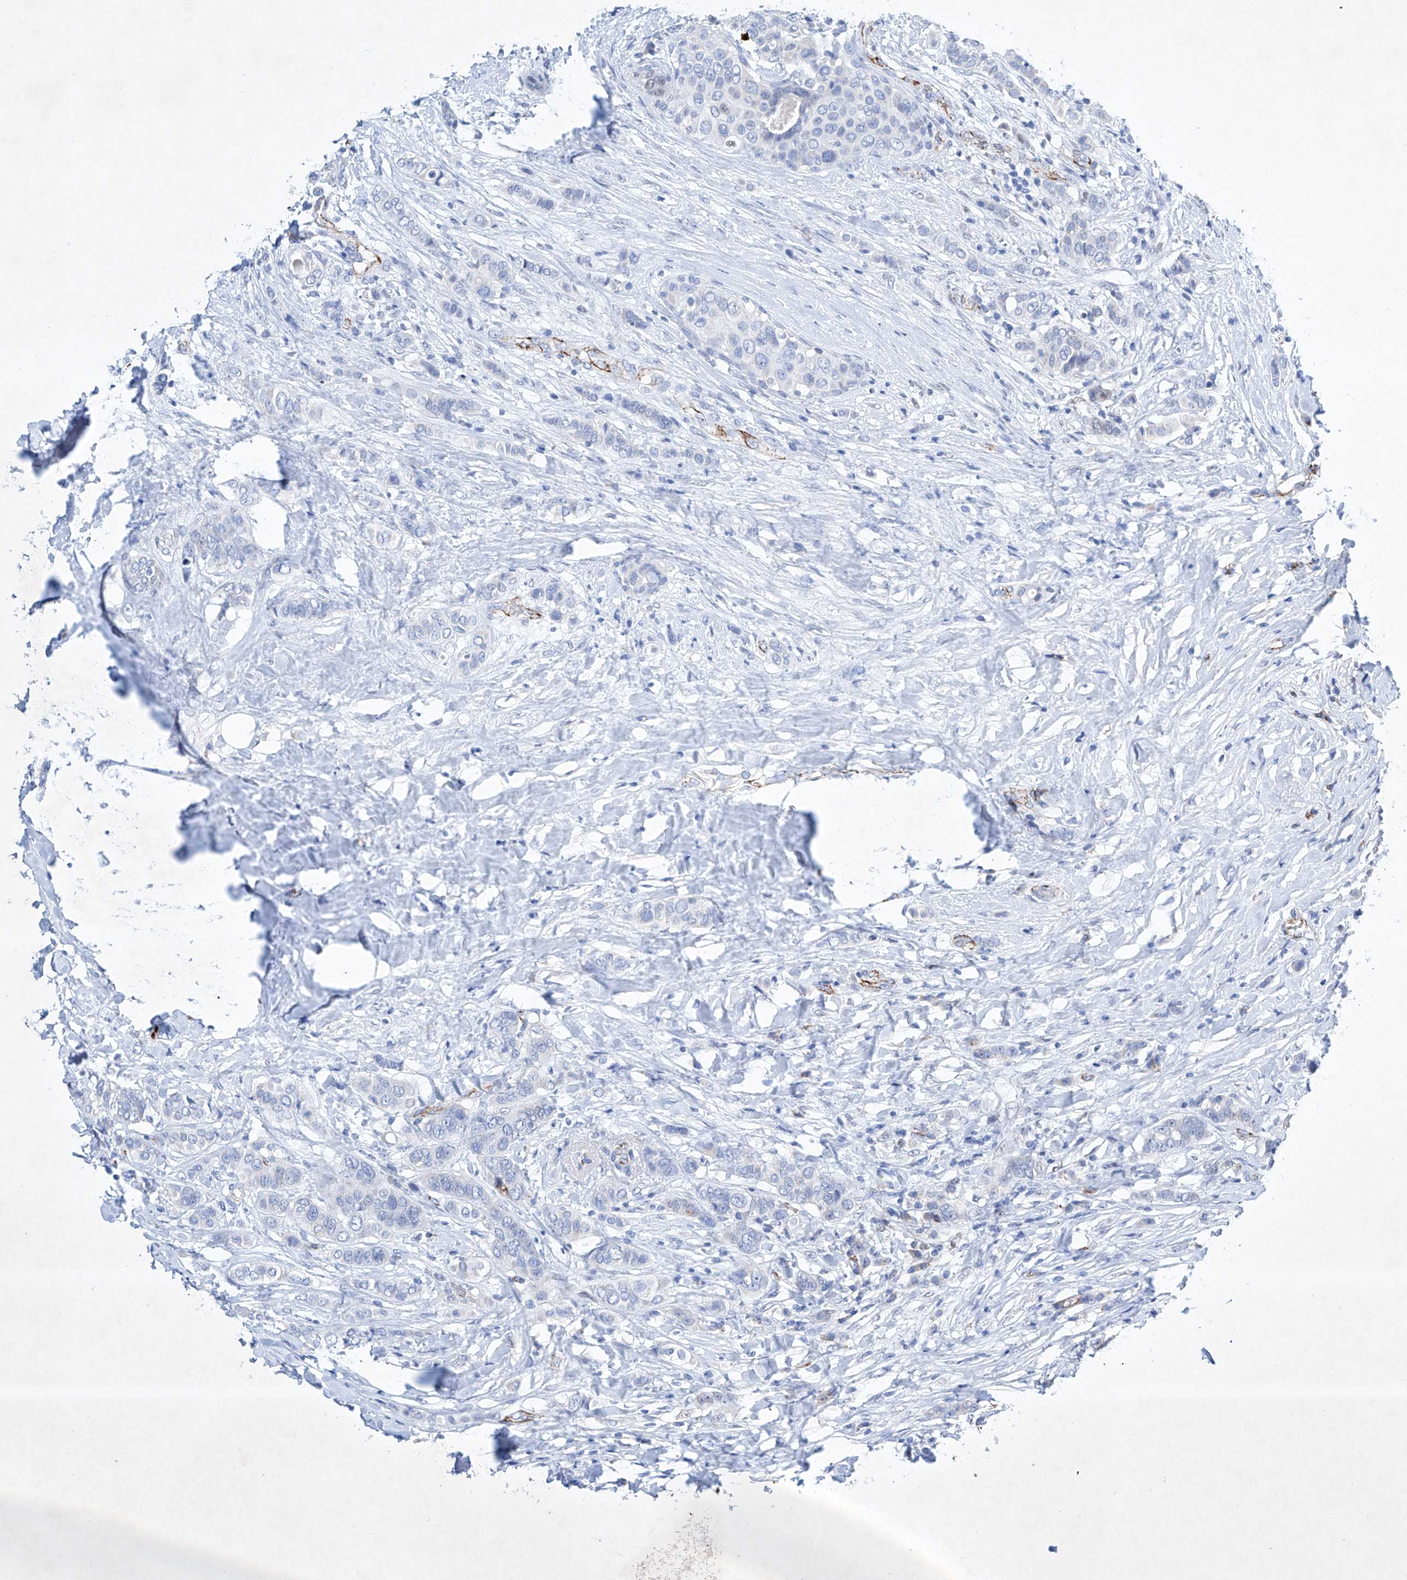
{"staining": {"intensity": "negative", "quantity": "none", "location": "none"}, "tissue": "breast cancer", "cell_type": "Tumor cells", "image_type": "cancer", "snomed": [{"axis": "morphology", "description": "Lobular carcinoma"}, {"axis": "topography", "description": "Breast"}], "caption": "DAB immunohistochemical staining of breast cancer demonstrates no significant positivity in tumor cells.", "gene": "ETV7", "patient": {"sex": "female", "age": 51}}